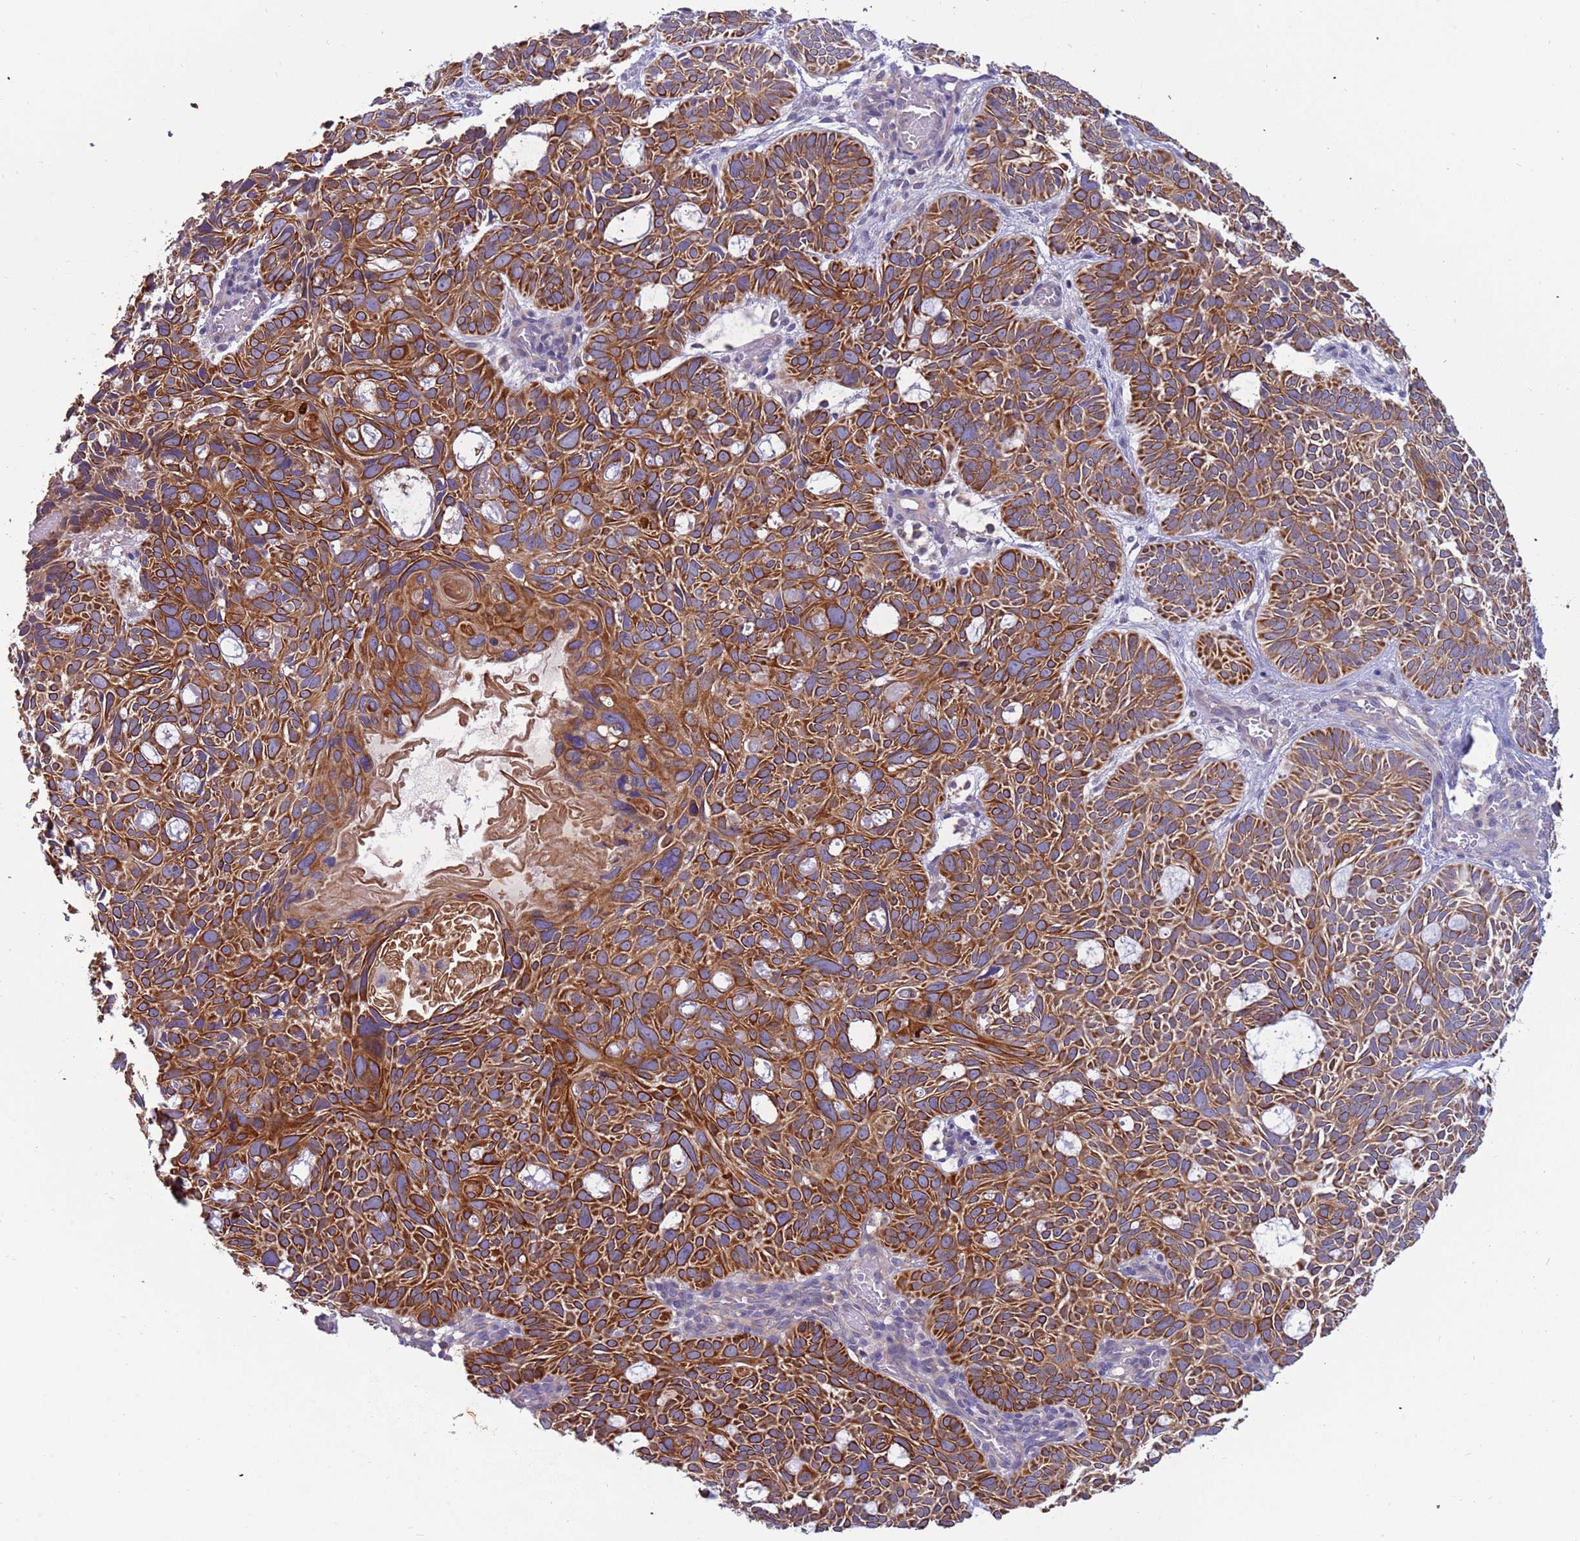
{"staining": {"intensity": "strong", "quantity": ">75%", "location": "cytoplasmic/membranous"}, "tissue": "skin cancer", "cell_type": "Tumor cells", "image_type": "cancer", "snomed": [{"axis": "morphology", "description": "Basal cell carcinoma"}, {"axis": "topography", "description": "Skin"}], "caption": "A histopathology image of human skin basal cell carcinoma stained for a protein demonstrates strong cytoplasmic/membranous brown staining in tumor cells.", "gene": "UQCRQ", "patient": {"sex": "male", "age": 69}}